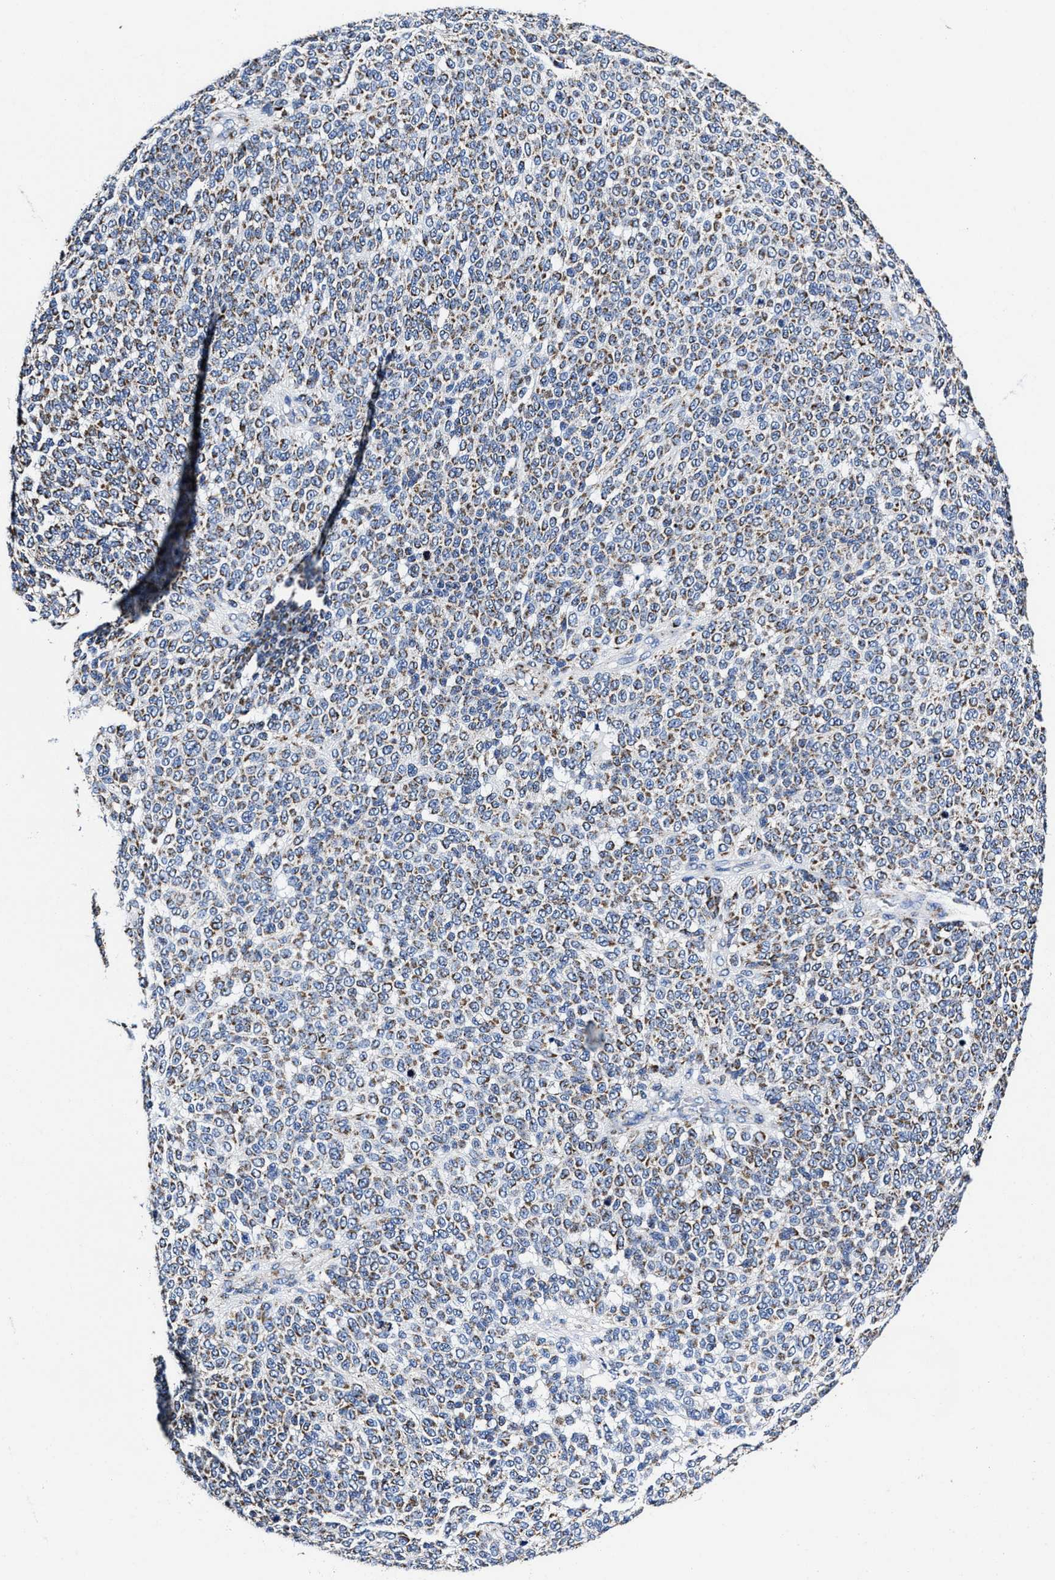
{"staining": {"intensity": "moderate", "quantity": ">75%", "location": "cytoplasmic/membranous"}, "tissue": "melanoma", "cell_type": "Tumor cells", "image_type": "cancer", "snomed": [{"axis": "morphology", "description": "Malignant melanoma, NOS"}, {"axis": "topography", "description": "Skin"}], "caption": "Immunohistochemical staining of human melanoma reveals medium levels of moderate cytoplasmic/membranous protein positivity in about >75% of tumor cells.", "gene": "HINT2", "patient": {"sex": "male", "age": 59}}